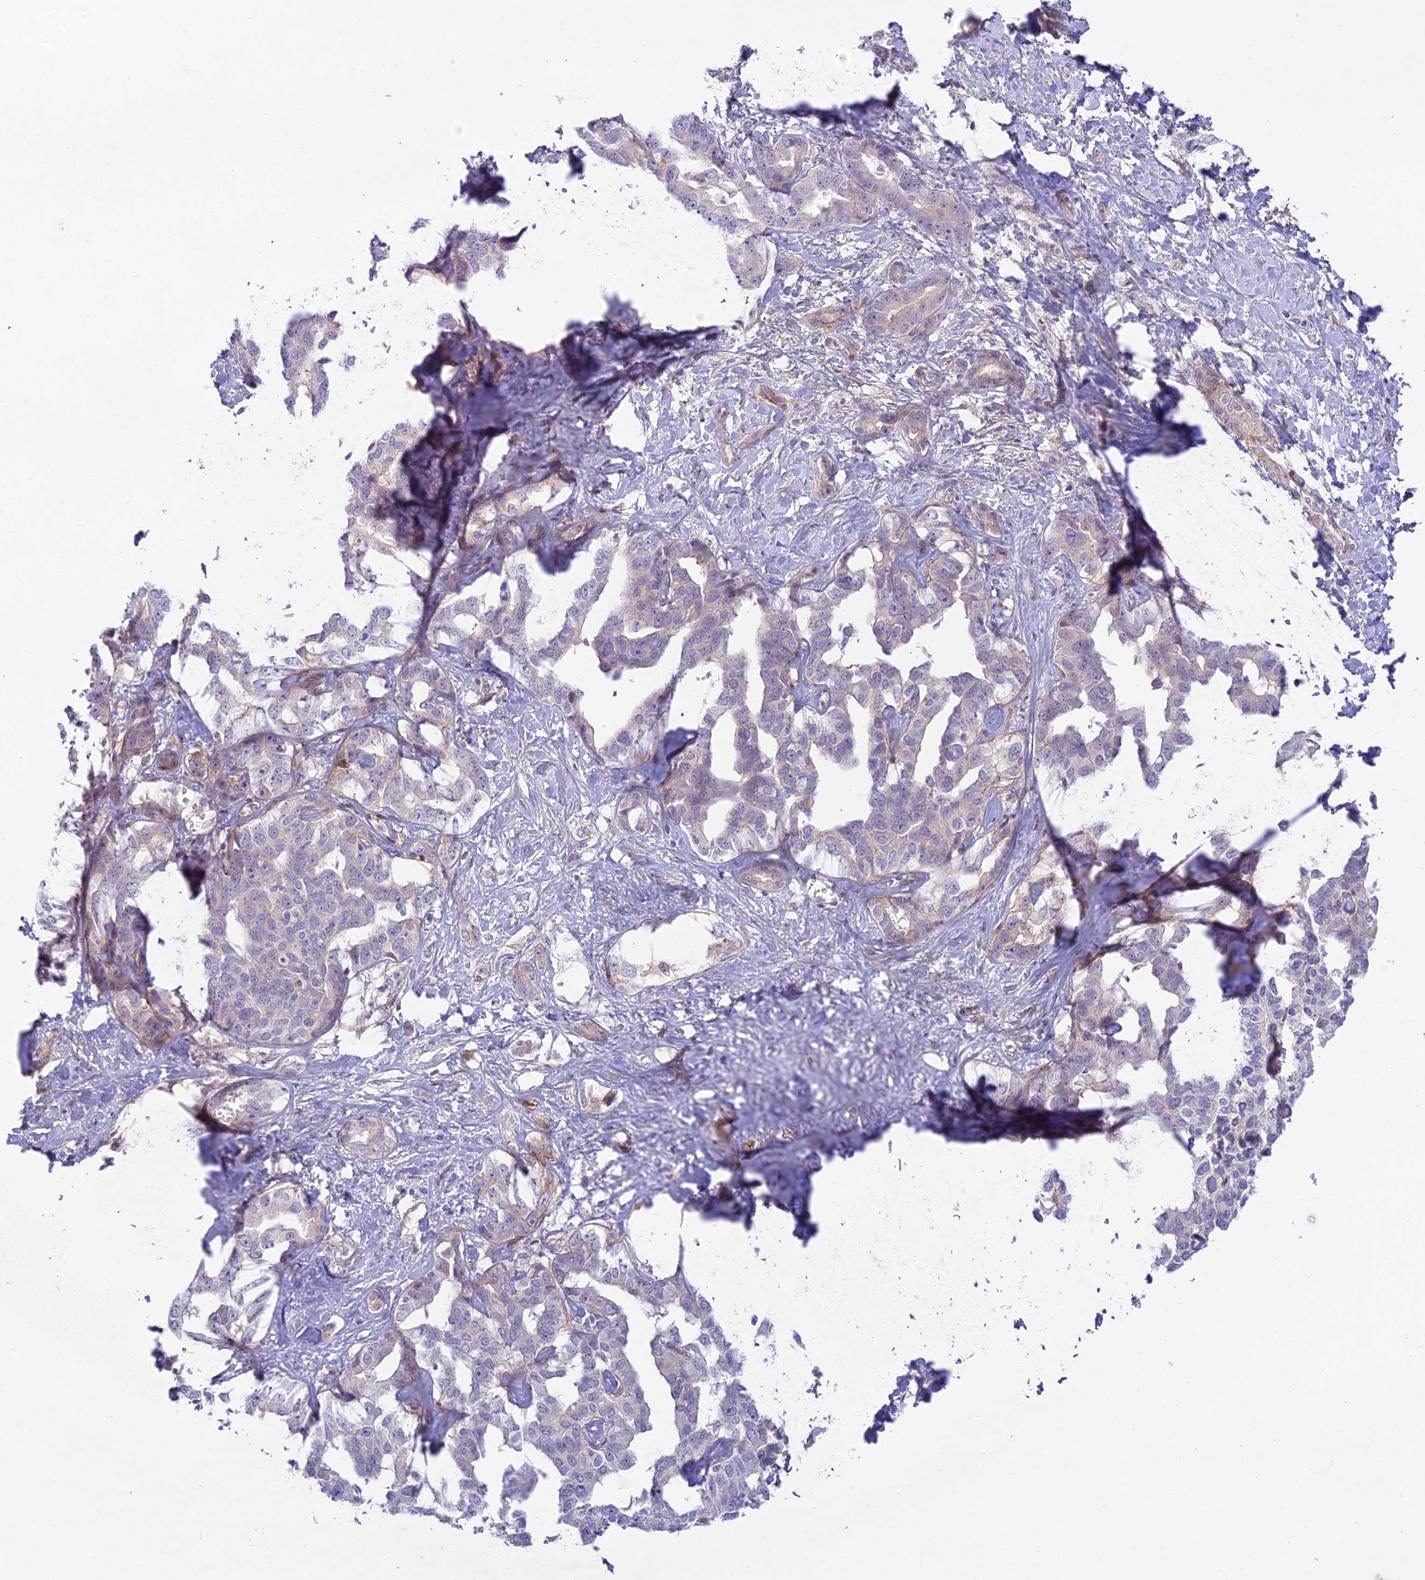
{"staining": {"intensity": "negative", "quantity": "none", "location": "none"}, "tissue": "liver cancer", "cell_type": "Tumor cells", "image_type": "cancer", "snomed": [{"axis": "morphology", "description": "Cholangiocarcinoma"}, {"axis": "topography", "description": "Liver"}], "caption": "High power microscopy histopathology image of an immunohistochemistry (IHC) image of cholangiocarcinoma (liver), revealing no significant positivity in tumor cells.", "gene": "FBXW4", "patient": {"sex": "male", "age": 59}}